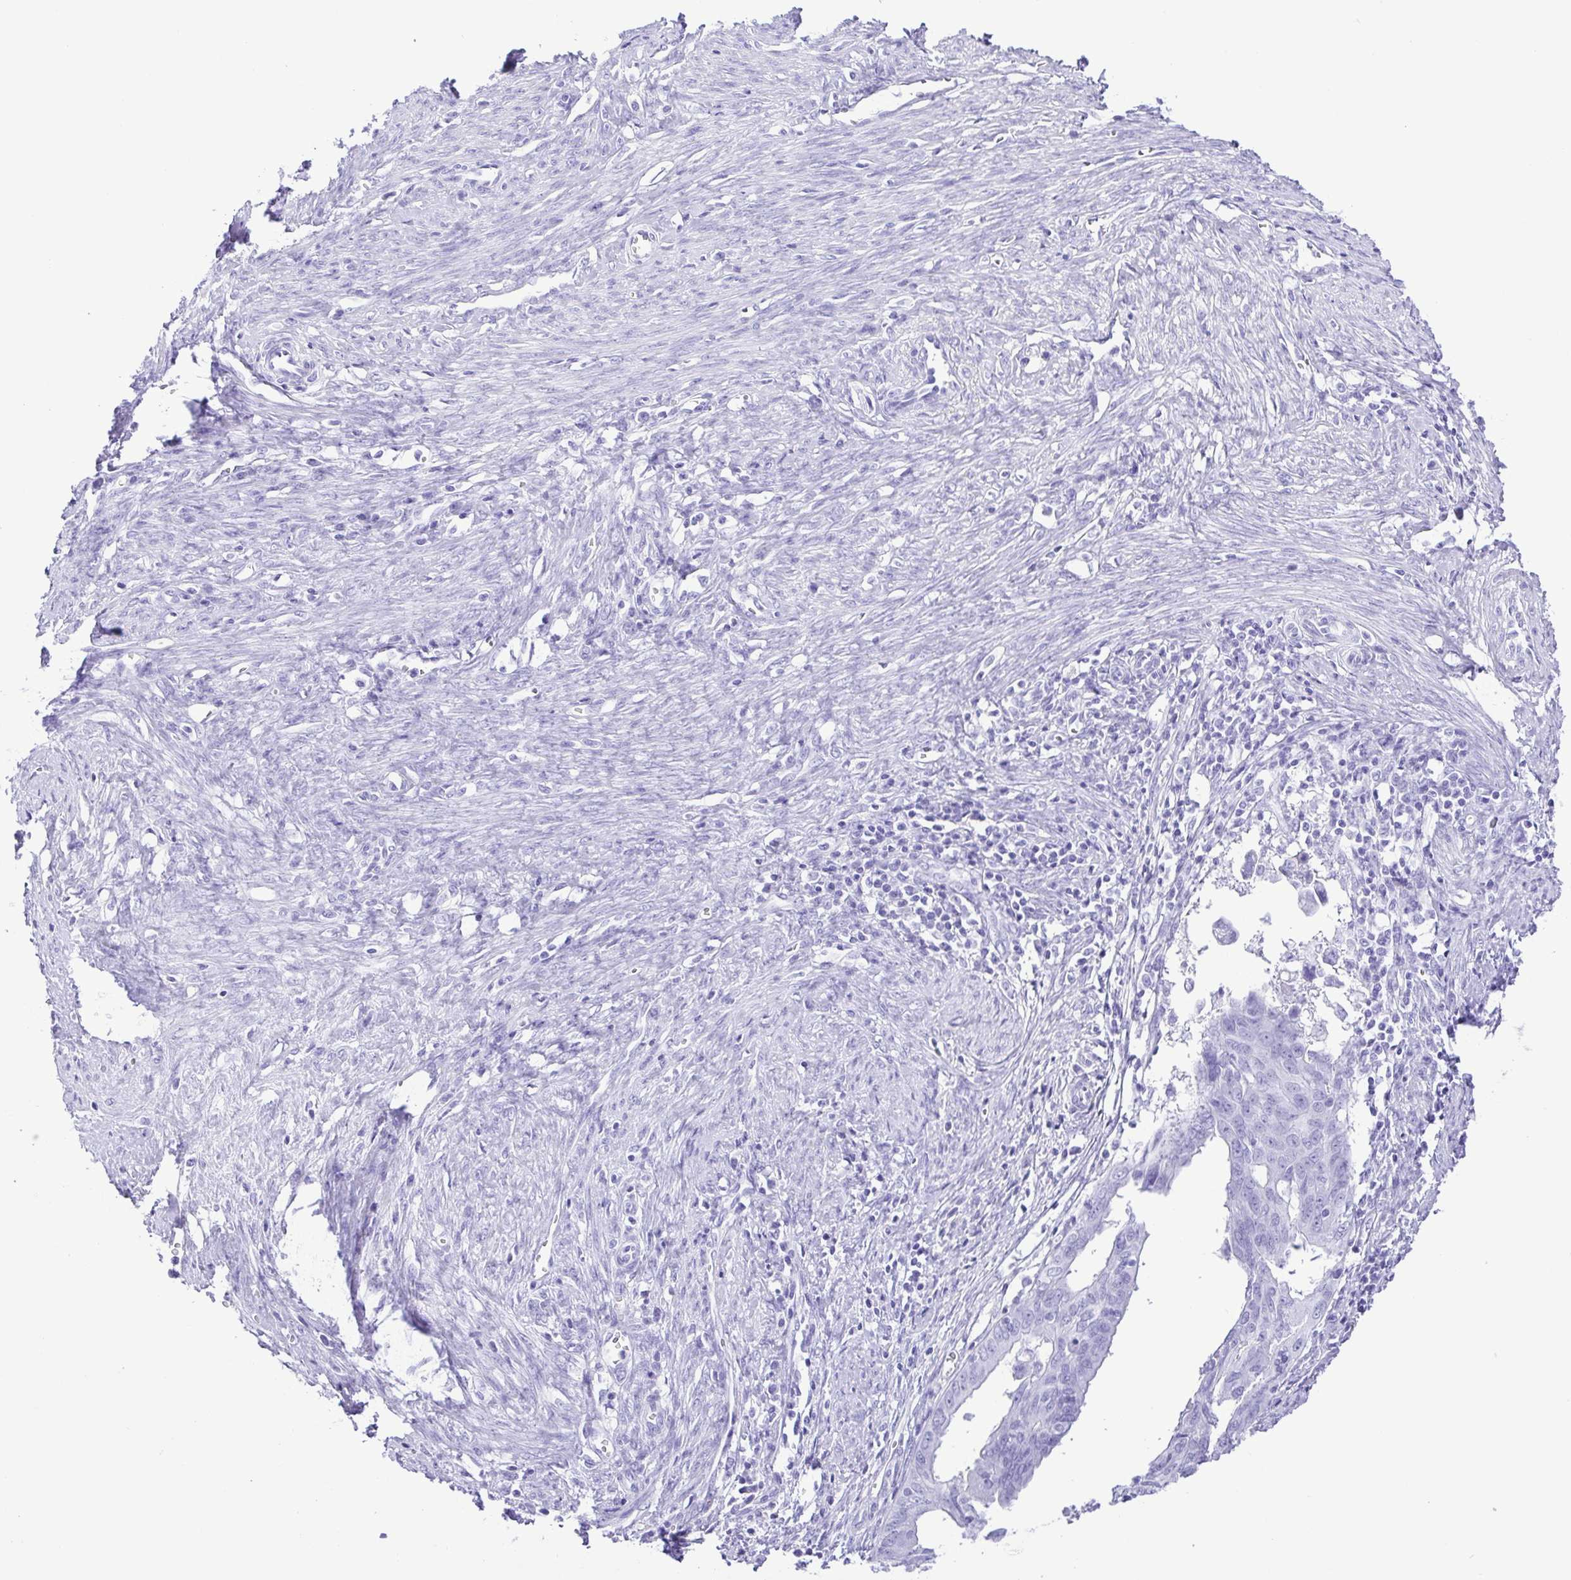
{"staining": {"intensity": "negative", "quantity": "none", "location": "none"}, "tissue": "endometrial cancer", "cell_type": "Tumor cells", "image_type": "cancer", "snomed": [{"axis": "morphology", "description": "Adenocarcinoma, NOS"}, {"axis": "topography", "description": "Endometrium"}], "caption": "Adenocarcinoma (endometrial) was stained to show a protein in brown. There is no significant staining in tumor cells. (DAB immunohistochemistry, high magnification).", "gene": "SYT1", "patient": {"sex": "female", "age": 65}}